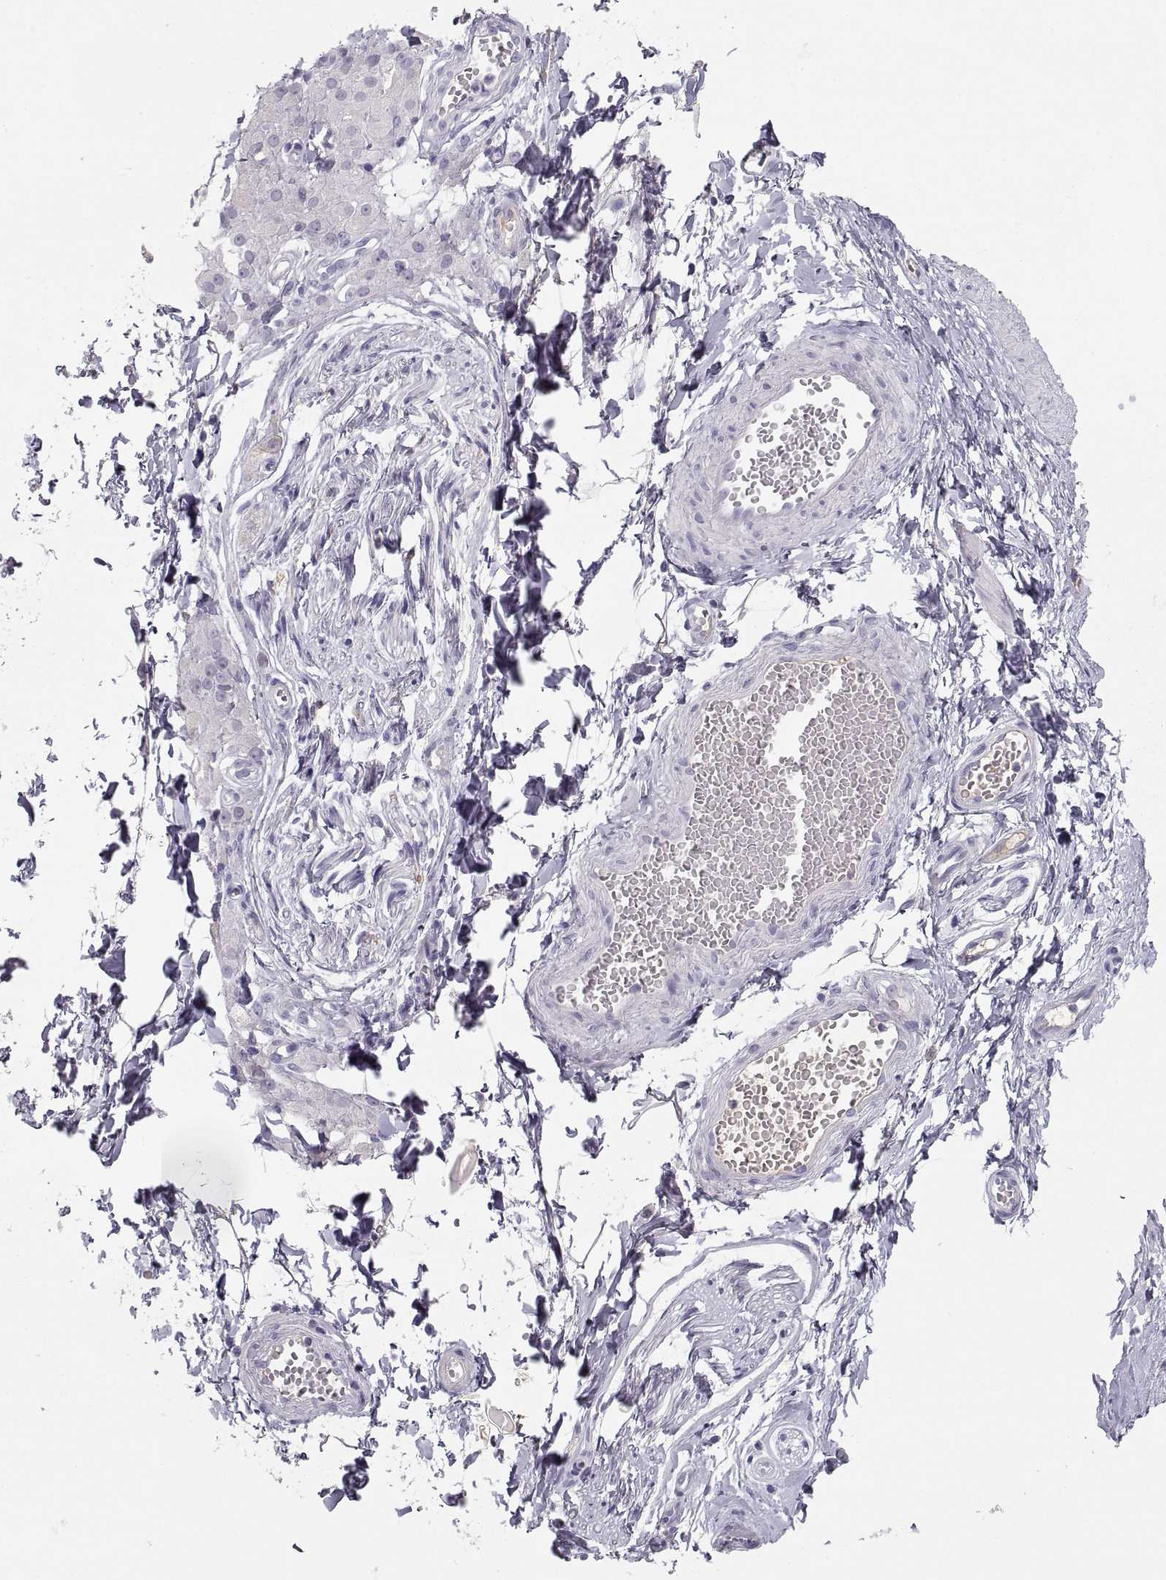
{"staining": {"intensity": "negative", "quantity": "none", "location": "none"}, "tissue": "adipose tissue", "cell_type": "Adipocytes", "image_type": "normal", "snomed": [{"axis": "morphology", "description": "Normal tissue, NOS"}, {"axis": "topography", "description": "Smooth muscle"}, {"axis": "topography", "description": "Peripheral nerve tissue"}], "caption": "Histopathology image shows no protein staining in adipocytes of unremarkable adipose tissue. (IHC, brightfield microscopy, high magnification).", "gene": "MAGEB2", "patient": {"sex": "male", "age": 22}}